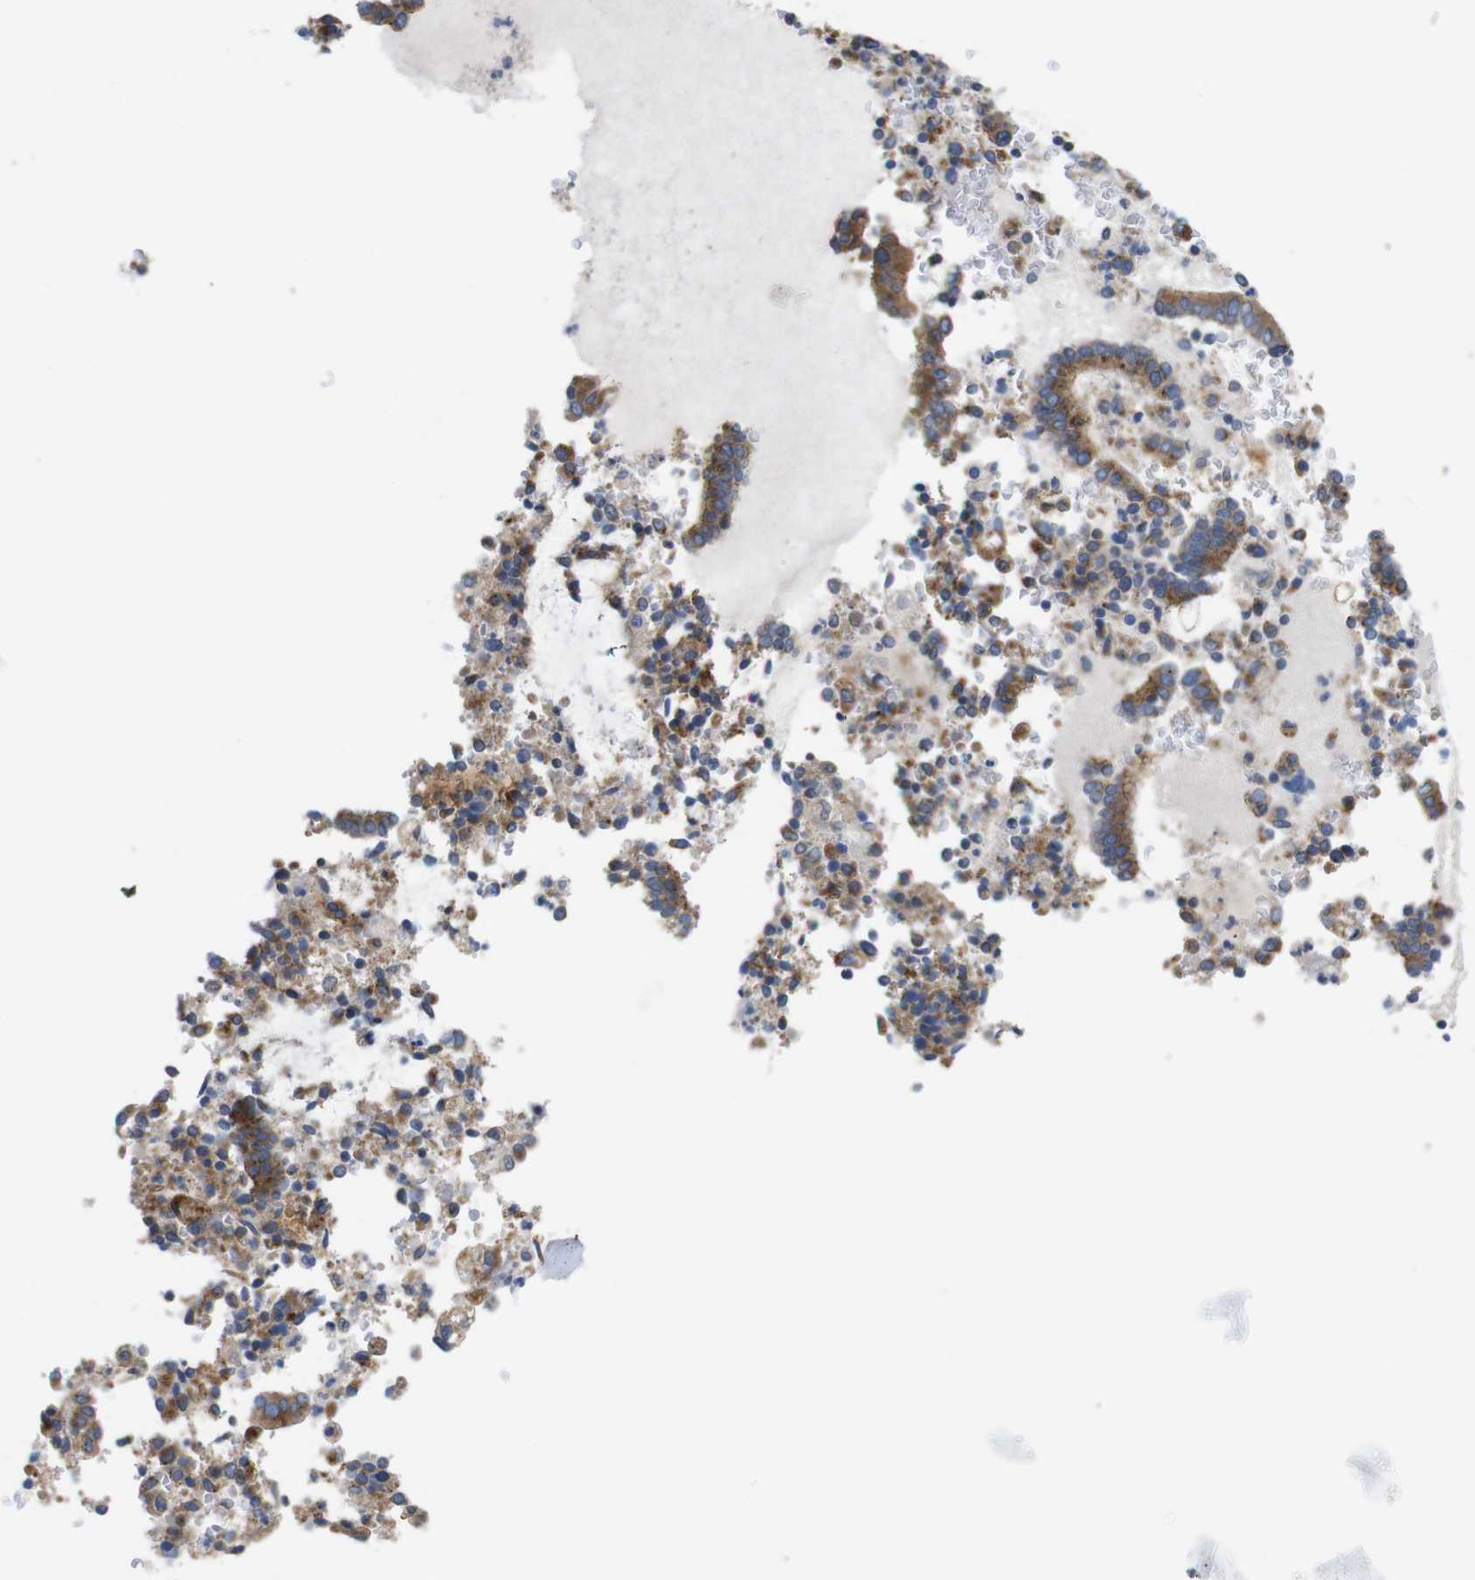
{"staining": {"intensity": "moderate", "quantity": ">75%", "location": "cytoplasmic/membranous"}, "tissue": "cervical cancer", "cell_type": "Tumor cells", "image_type": "cancer", "snomed": [{"axis": "morphology", "description": "Adenocarcinoma, NOS"}, {"axis": "topography", "description": "Cervix"}], "caption": "A brown stain highlights moderate cytoplasmic/membranous positivity of a protein in human cervical adenocarcinoma tumor cells.", "gene": "EFCAB14", "patient": {"sex": "female", "age": 44}}